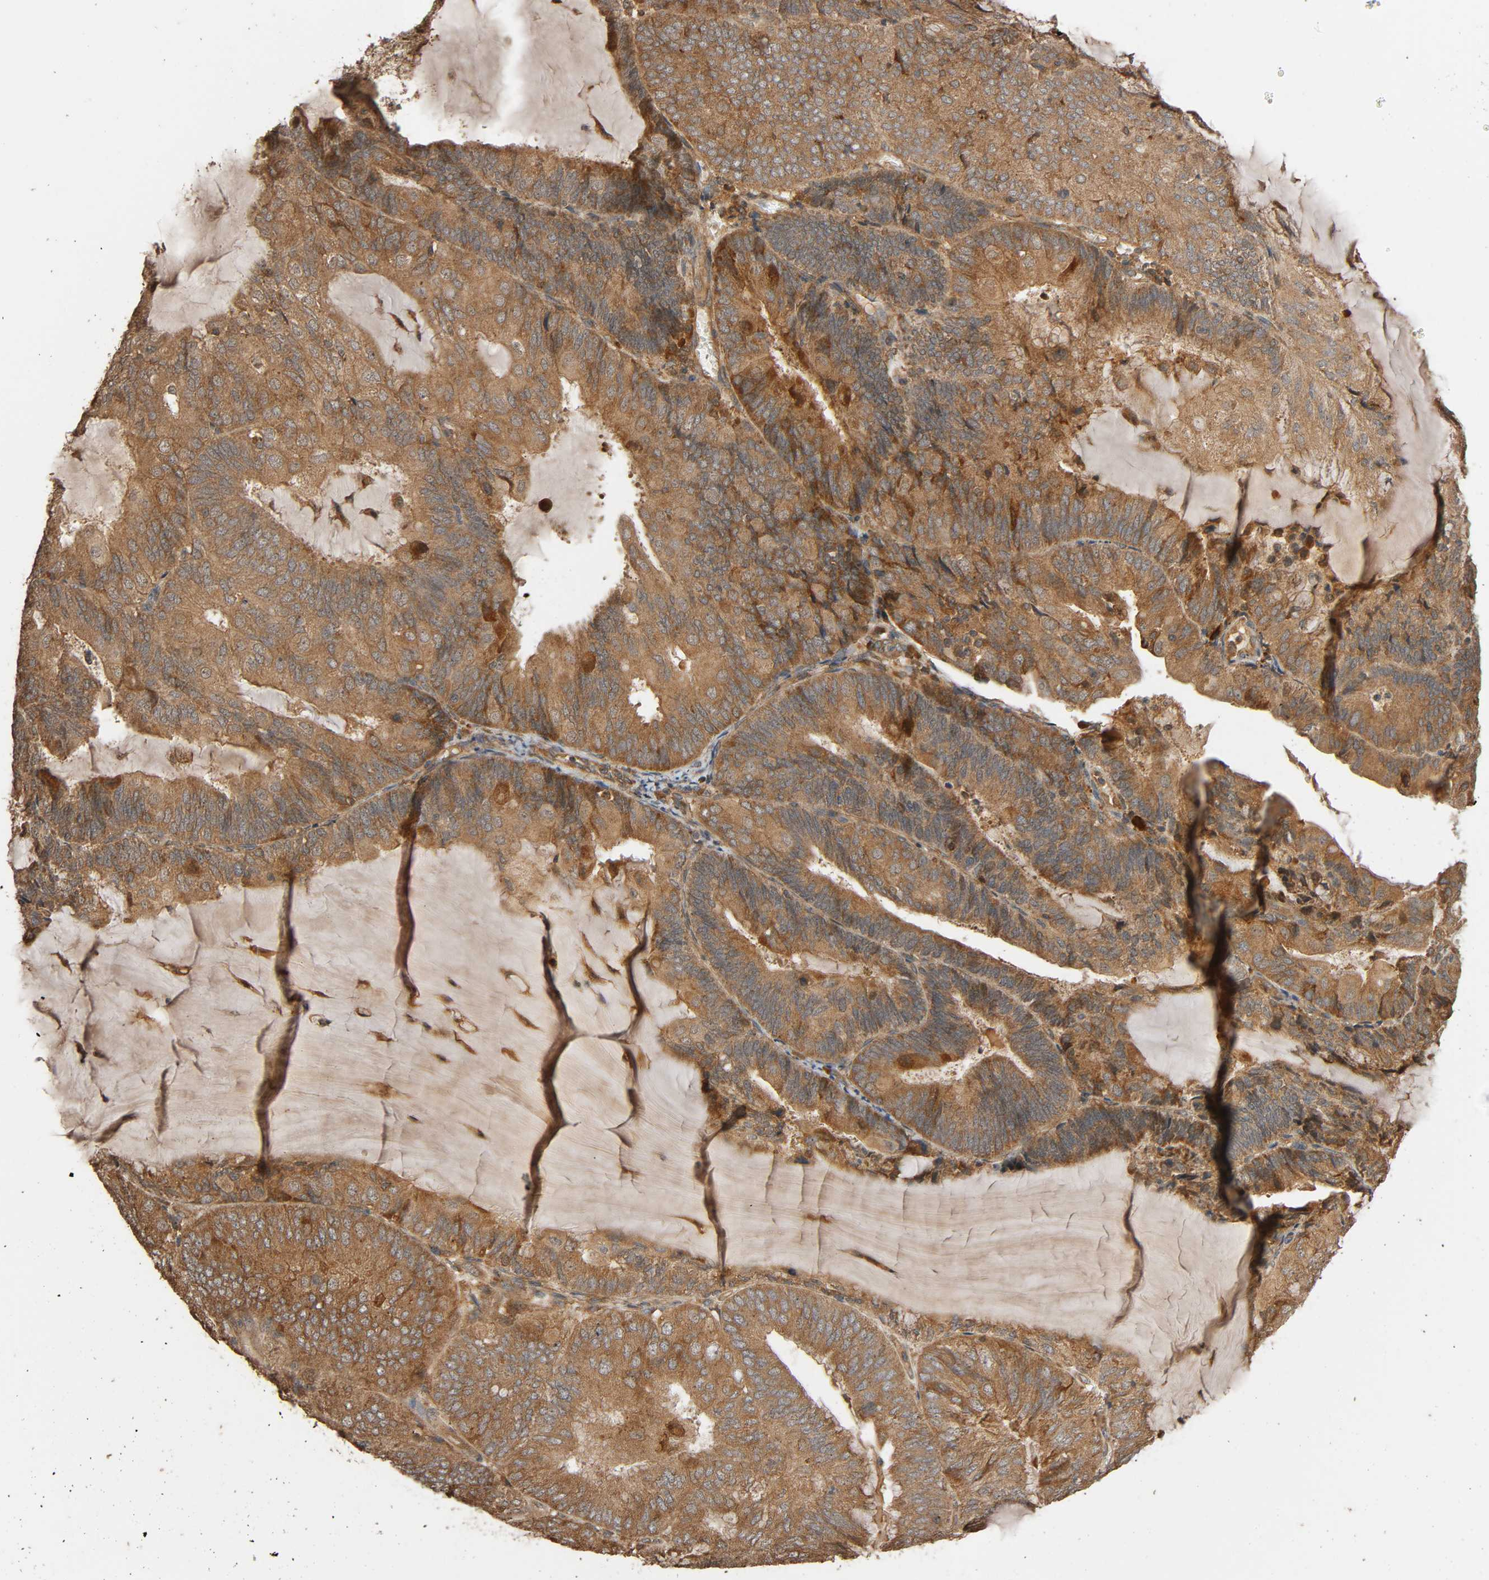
{"staining": {"intensity": "moderate", "quantity": ">75%", "location": "cytoplasmic/membranous"}, "tissue": "endometrial cancer", "cell_type": "Tumor cells", "image_type": "cancer", "snomed": [{"axis": "morphology", "description": "Adenocarcinoma, NOS"}, {"axis": "topography", "description": "Endometrium"}], "caption": "An image of endometrial cancer stained for a protein displays moderate cytoplasmic/membranous brown staining in tumor cells.", "gene": "MAP3K8", "patient": {"sex": "female", "age": 81}}